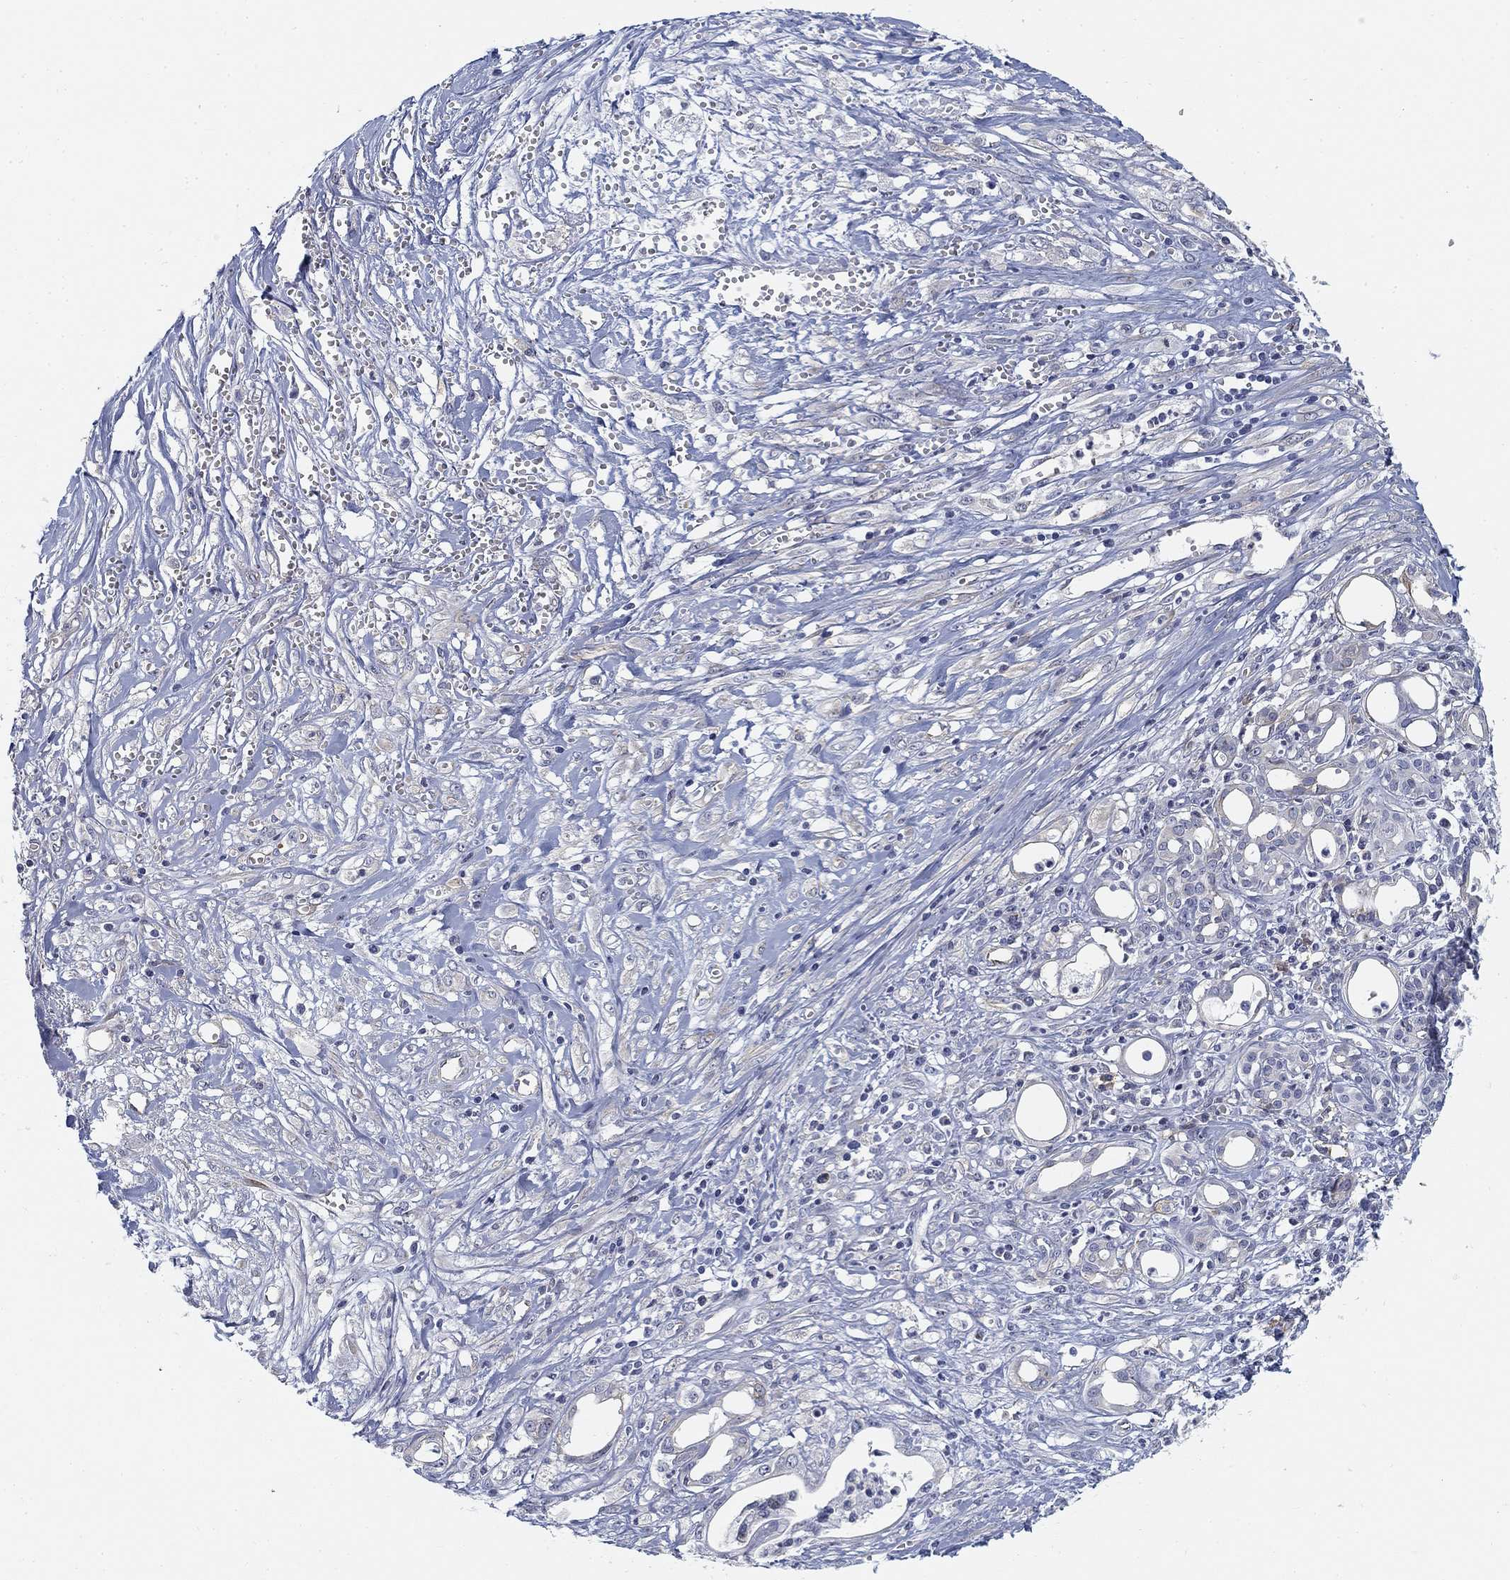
{"staining": {"intensity": "negative", "quantity": "none", "location": "none"}, "tissue": "pancreatic cancer", "cell_type": "Tumor cells", "image_type": "cancer", "snomed": [{"axis": "morphology", "description": "Adenocarcinoma, NOS"}, {"axis": "topography", "description": "Pancreas"}], "caption": "Pancreatic cancer (adenocarcinoma) was stained to show a protein in brown. There is no significant positivity in tumor cells.", "gene": "SLC2A5", "patient": {"sex": "male", "age": 71}}